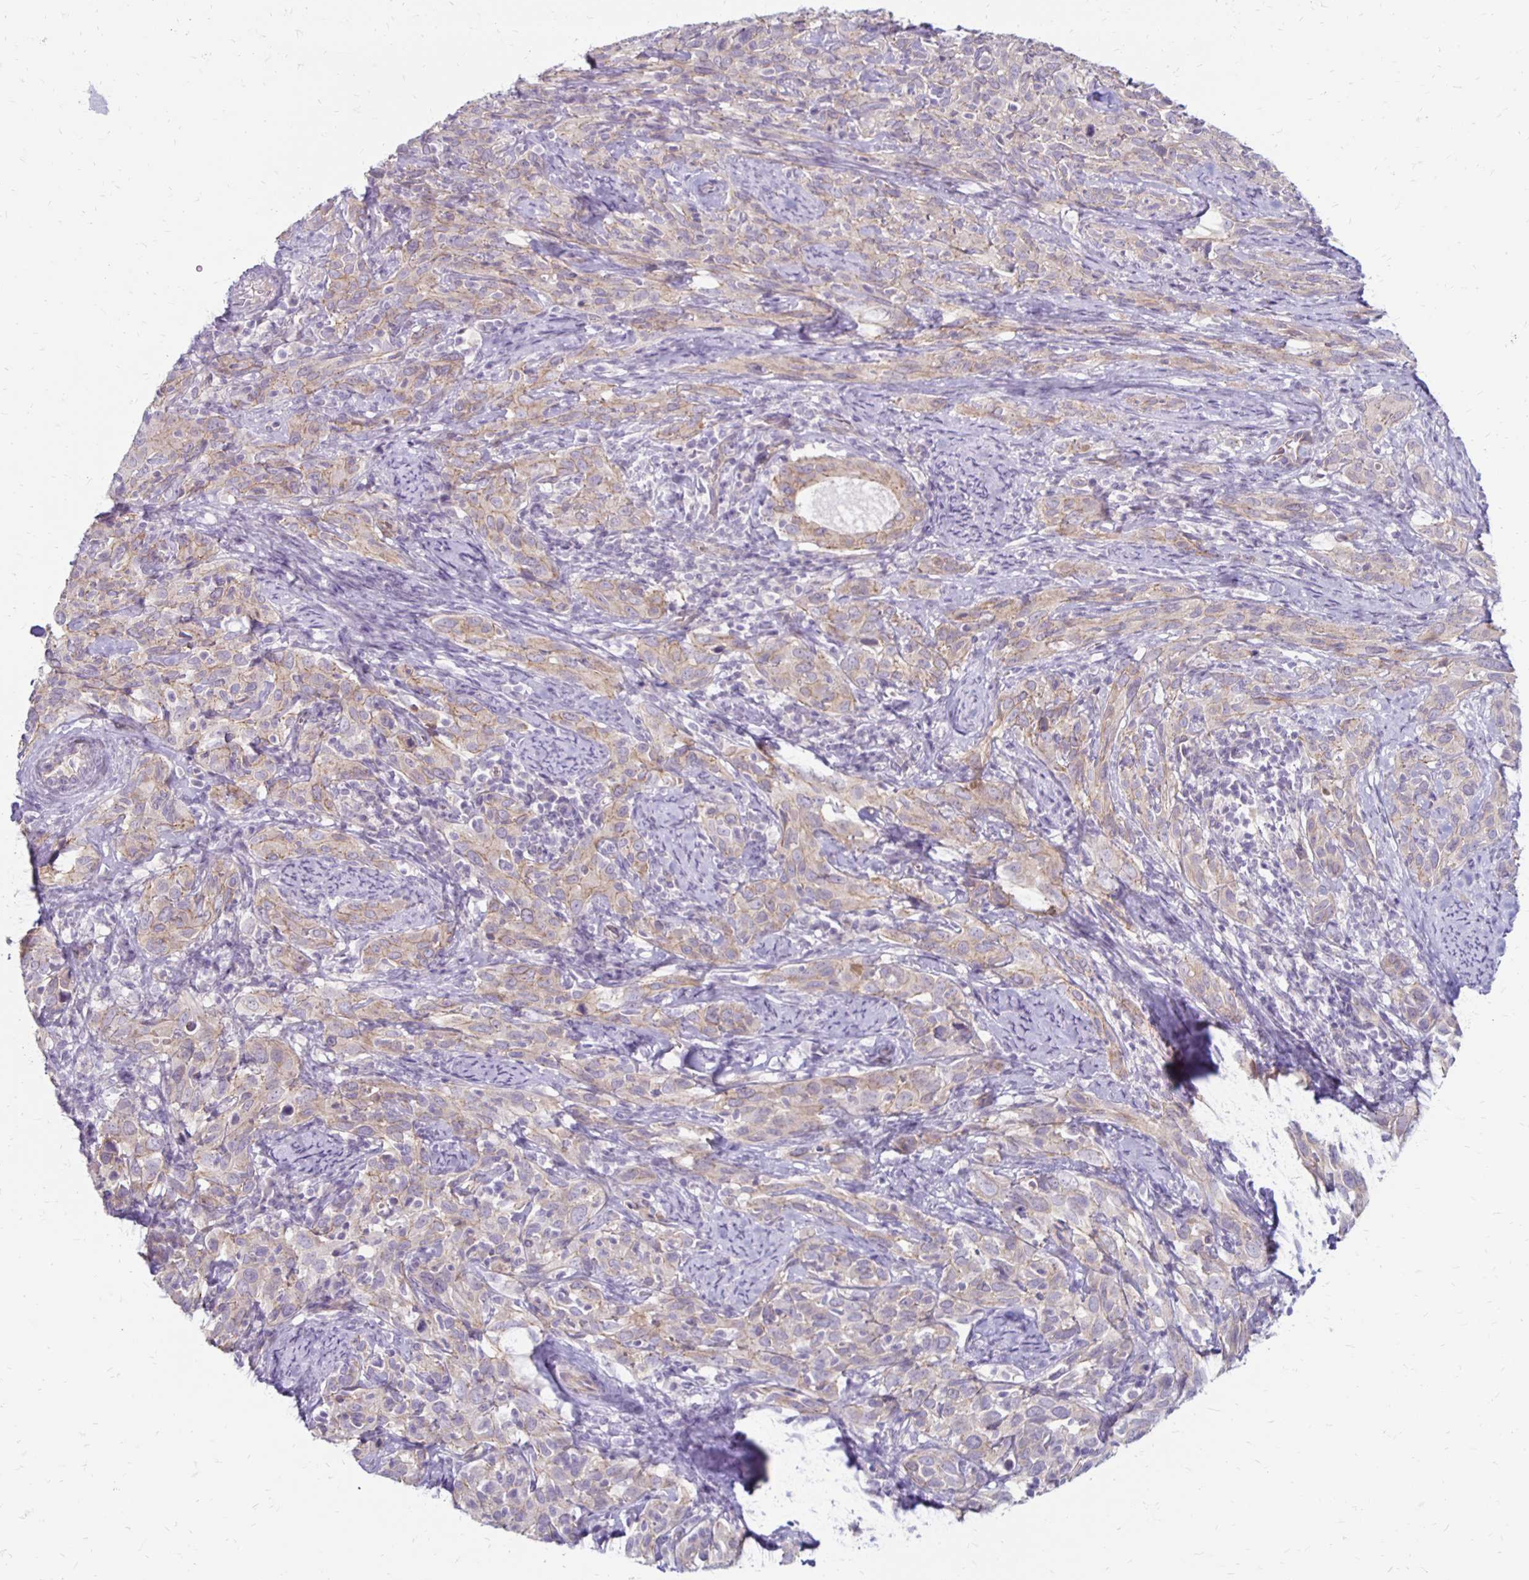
{"staining": {"intensity": "weak", "quantity": "25%-75%", "location": "cytoplasmic/membranous"}, "tissue": "cervical cancer", "cell_type": "Tumor cells", "image_type": "cancer", "snomed": [{"axis": "morphology", "description": "Normal tissue, NOS"}, {"axis": "morphology", "description": "Squamous cell carcinoma, NOS"}, {"axis": "topography", "description": "Cervix"}], "caption": "Protein expression analysis of human cervical squamous cell carcinoma reveals weak cytoplasmic/membranous staining in about 25%-75% of tumor cells.", "gene": "KATNBL1", "patient": {"sex": "female", "age": 51}}